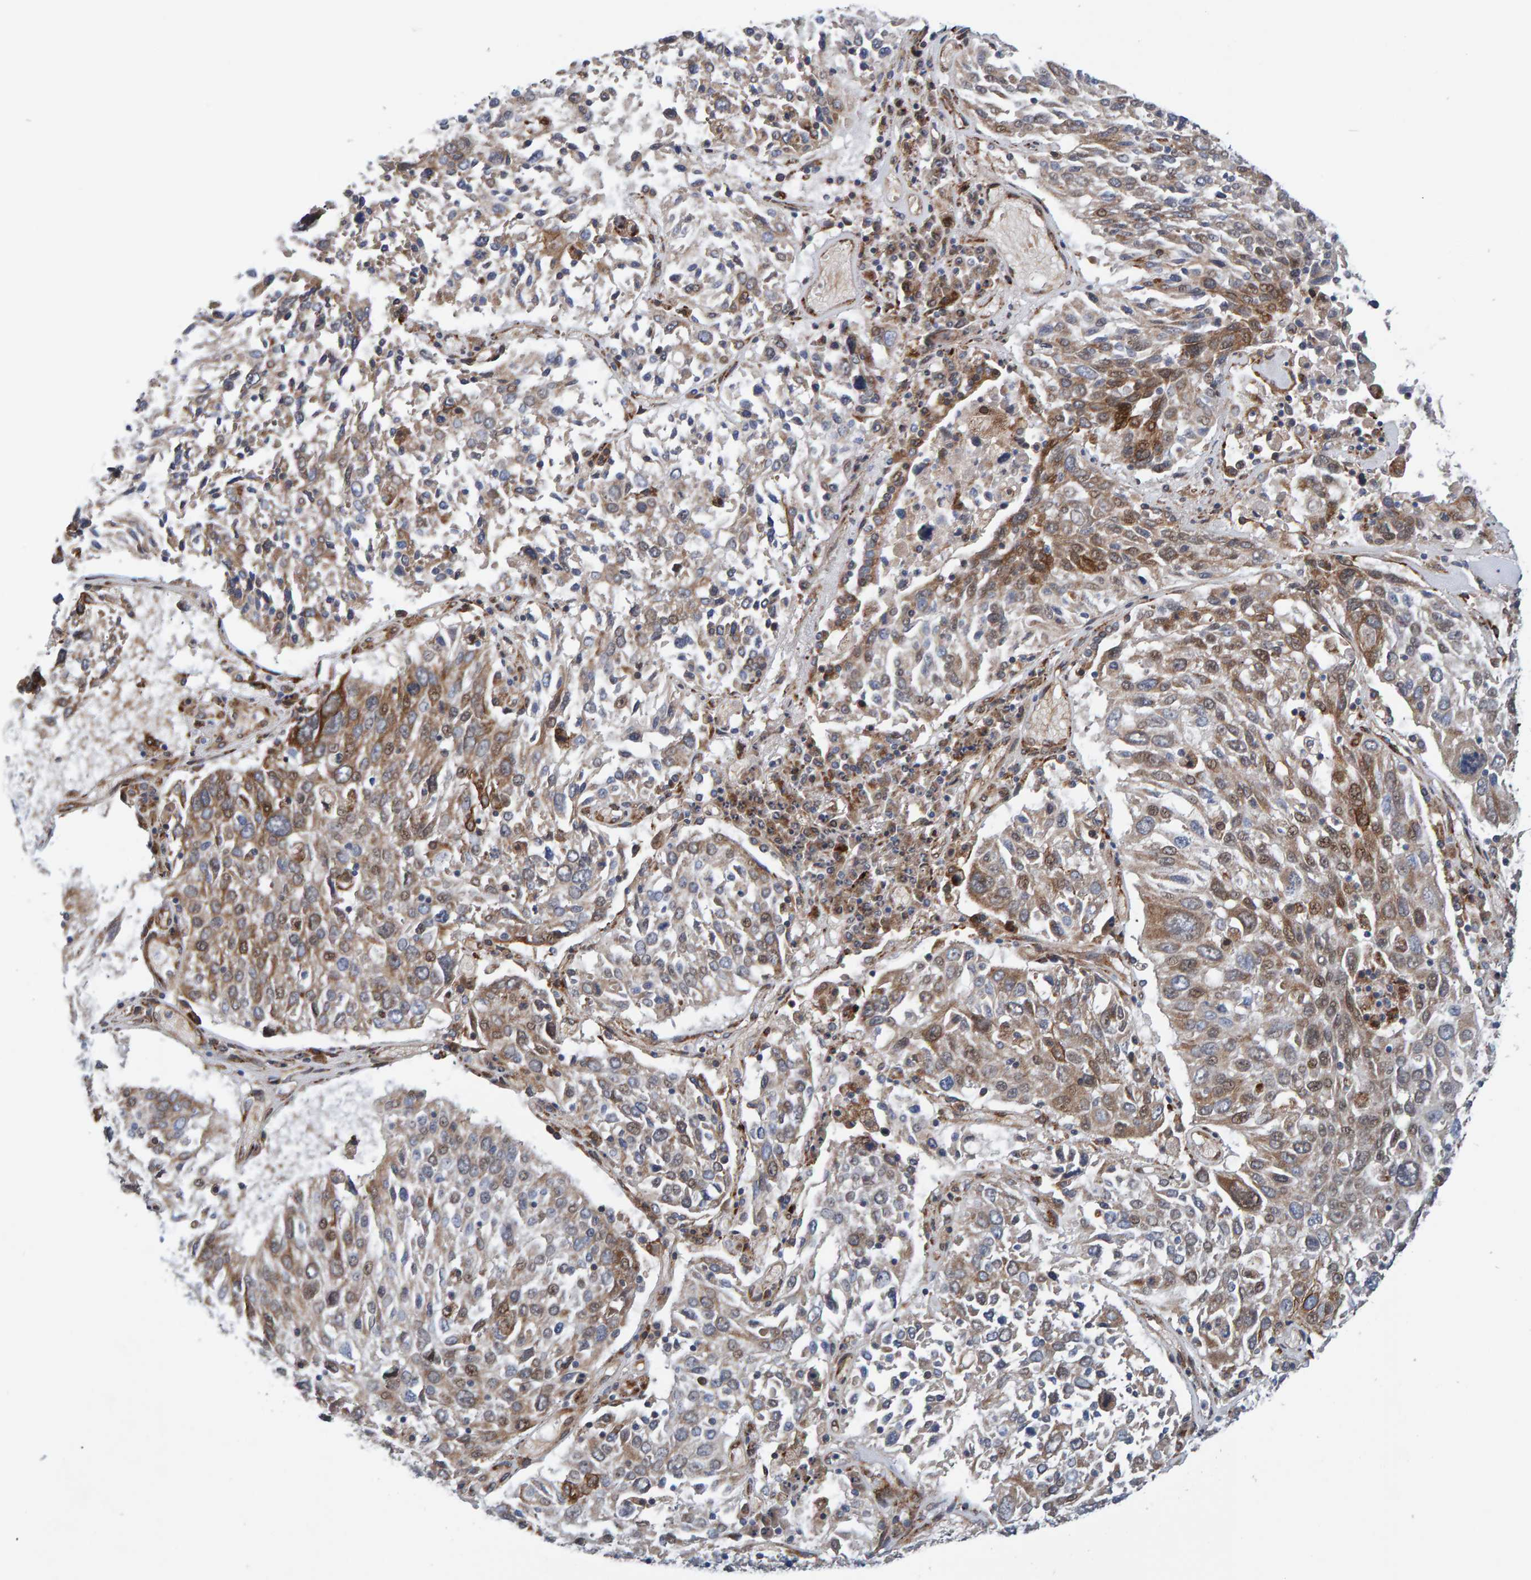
{"staining": {"intensity": "moderate", "quantity": "25%-75%", "location": "cytoplasmic/membranous"}, "tissue": "lung cancer", "cell_type": "Tumor cells", "image_type": "cancer", "snomed": [{"axis": "morphology", "description": "Squamous cell carcinoma, NOS"}, {"axis": "topography", "description": "Lung"}], "caption": "Lung cancer stained with a protein marker demonstrates moderate staining in tumor cells.", "gene": "MFSD6L", "patient": {"sex": "male", "age": 65}}